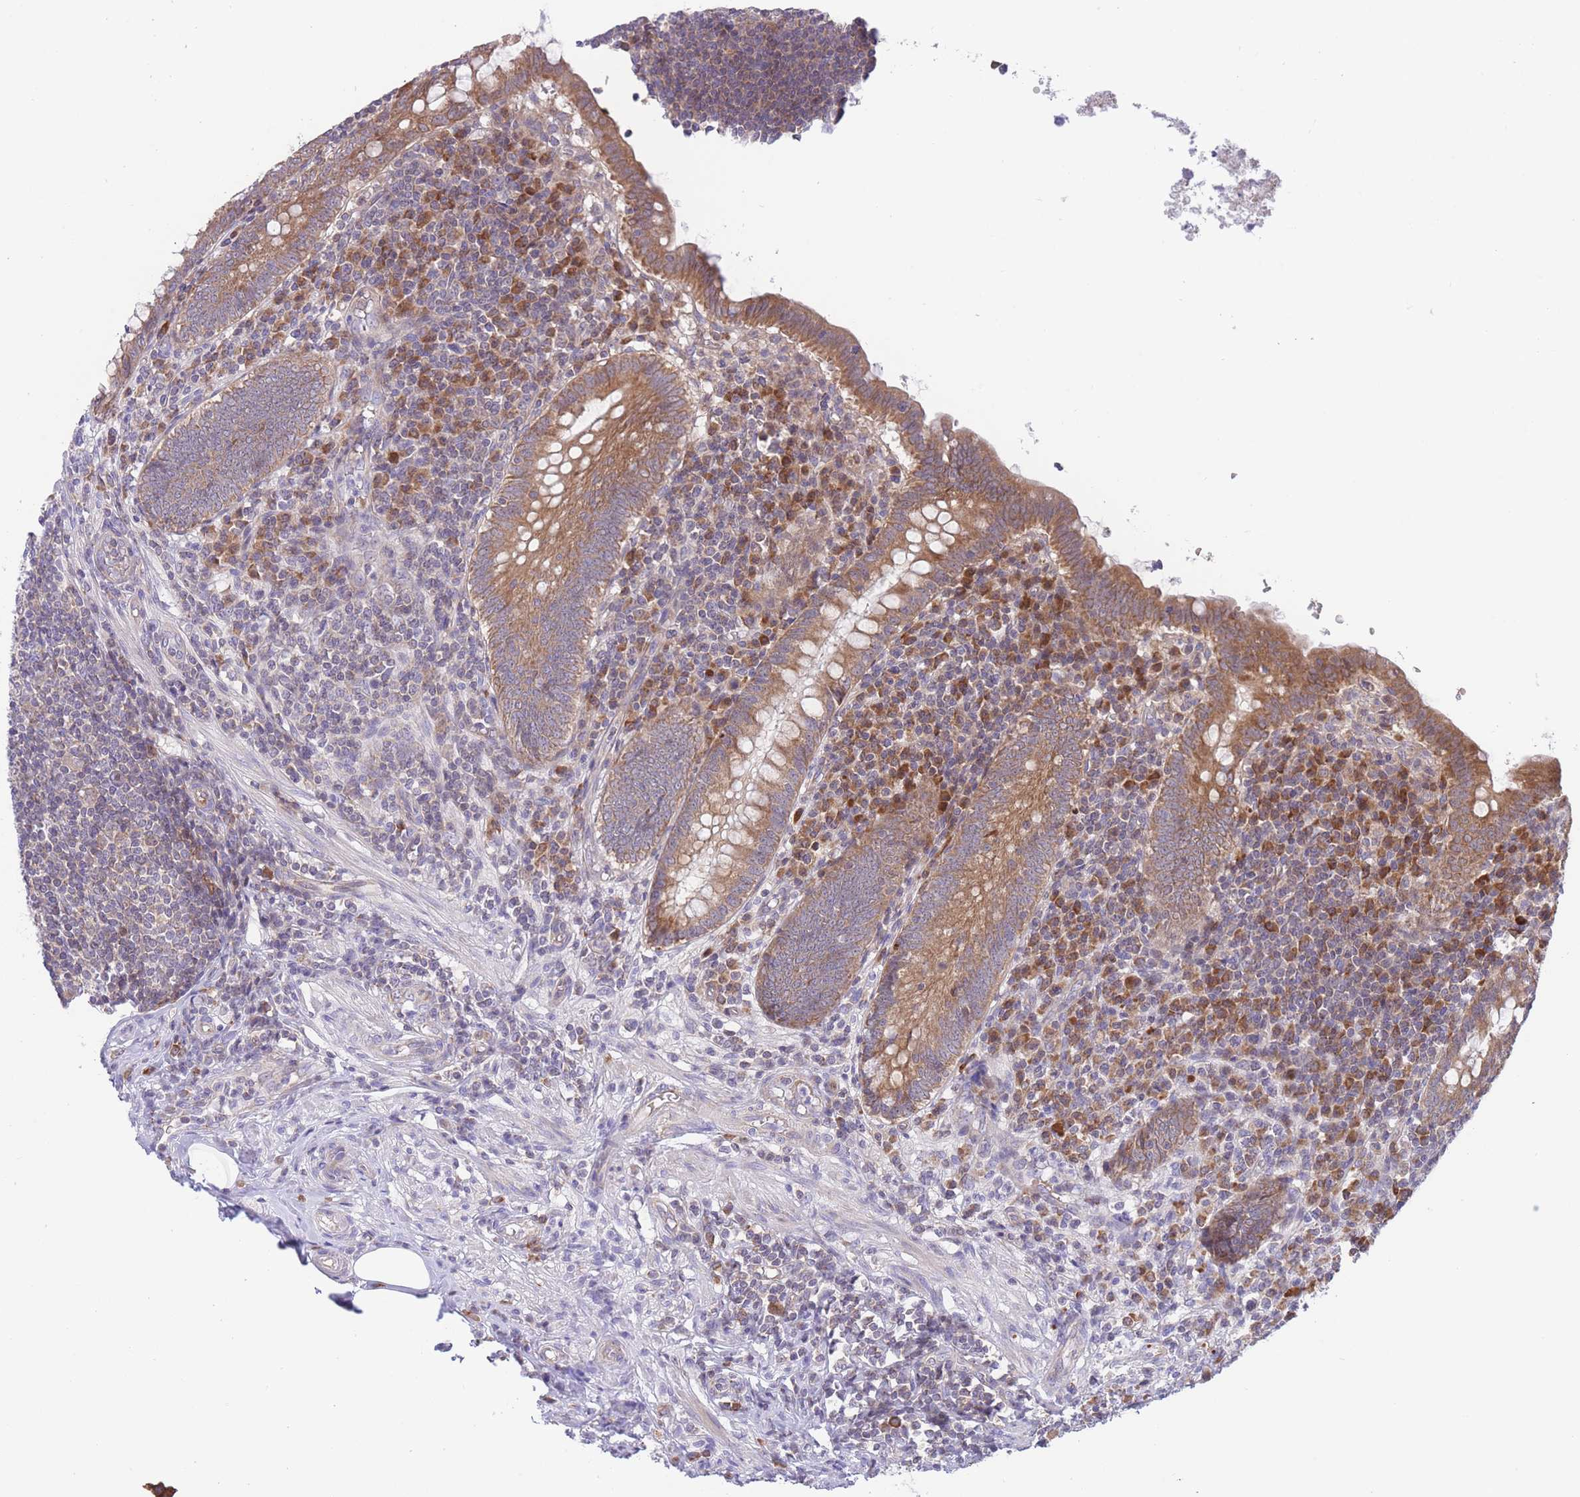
{"staining": {"intensity": "moderate", "quantity": ">75%", "location": "cytoplasmic/membranous"}, "tissue": "appendix", "cell_type": "Glandular cells", "image_type": "normal", "snomed": [{"axis": "morphology", "description": "Normal tissue, NOS"}, {"axis": "topography", "description": "Appendix"}], "caption": "High-magnification brightfield microscopy of unremarkable appendix stained with DAB (3,3'-diaminobenzidine) (brown) and counterstained with hematoxylin (blue). glandular cells exhibit moderate cytoplasmic/membranous positivity is identified in approximately>75% of cells. The protein of interest is shown in brown color, while the nuclei are stained blue.", "gene": "BOLA2B", "patient": {"sex": "male", "age": 83}}